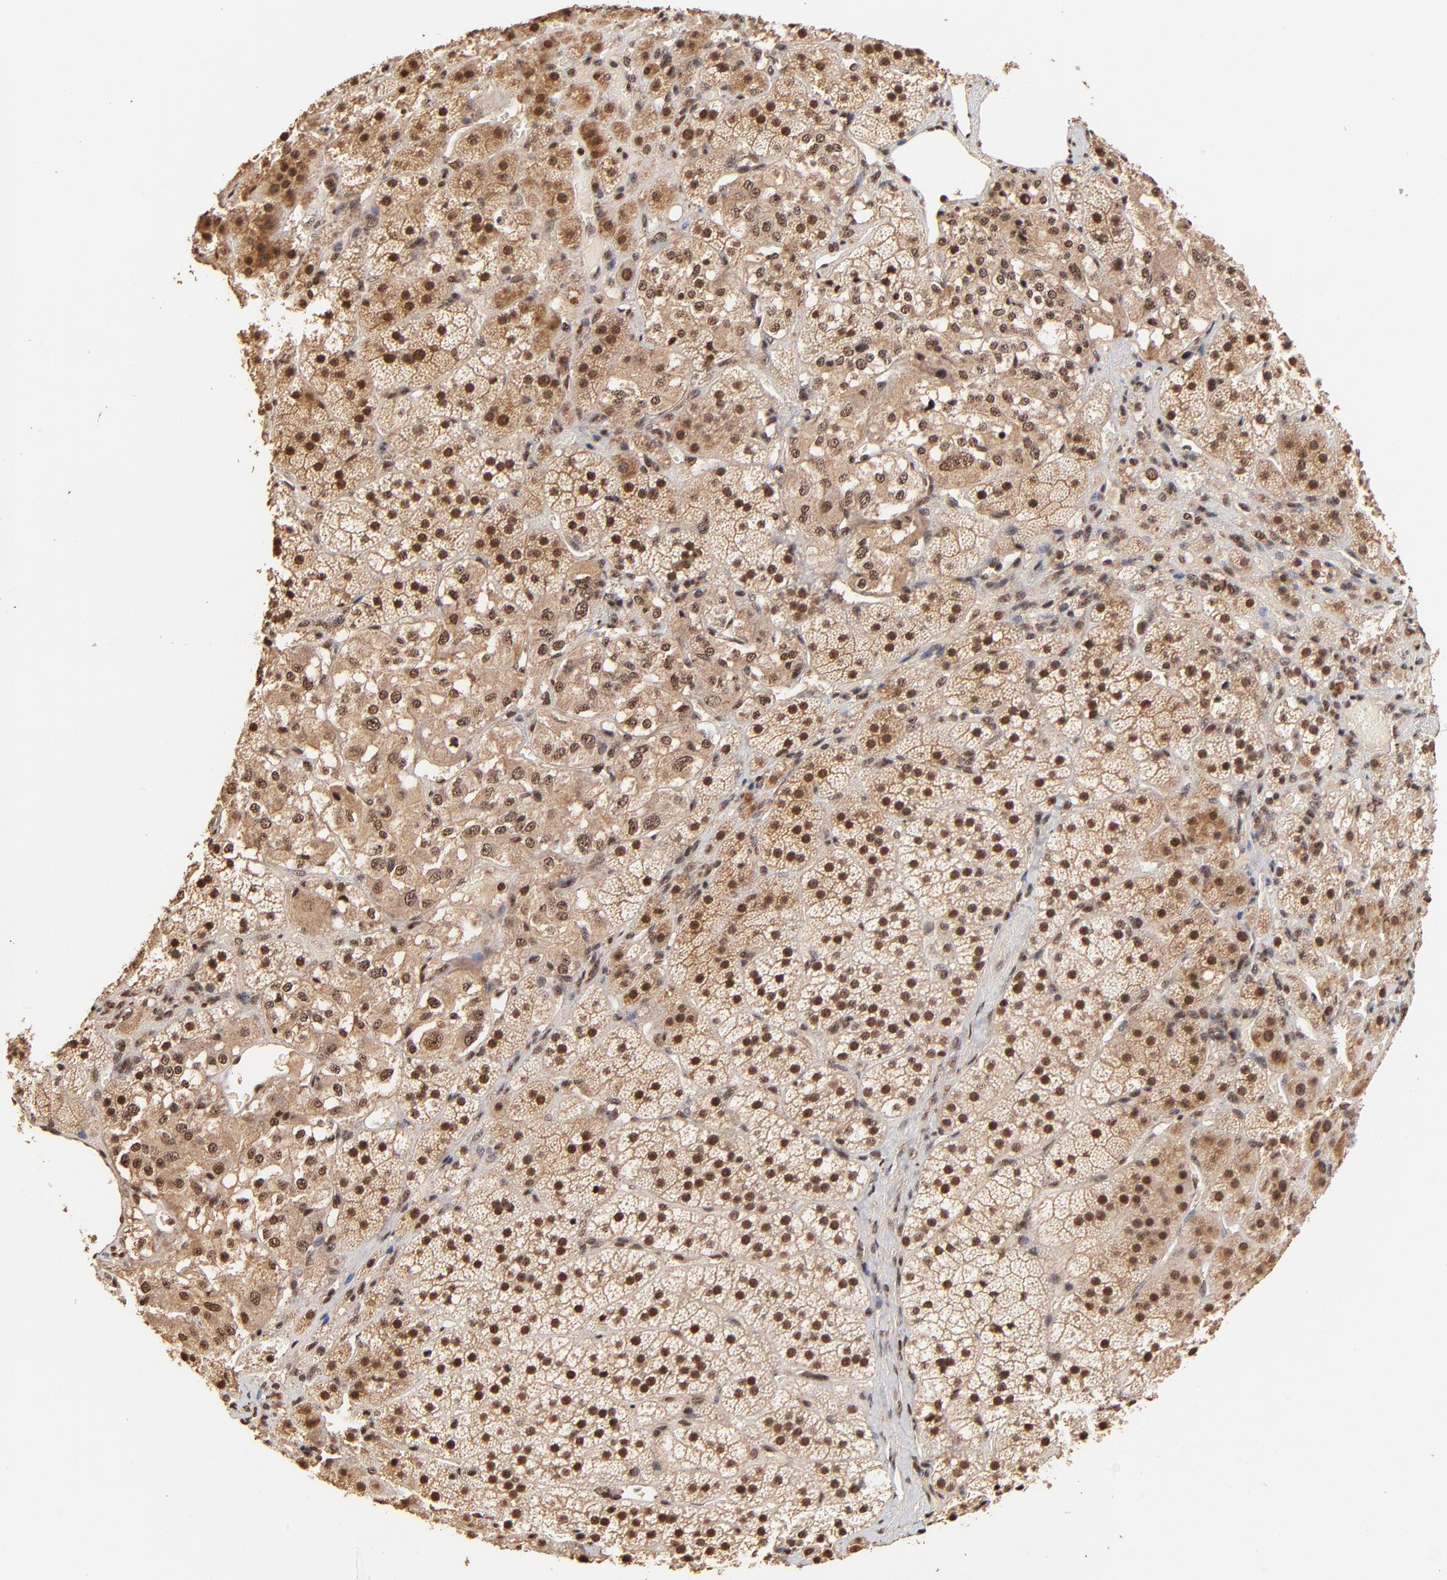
{"staining": {"intensity": "strong", "quantity": ">75%", "location": "cytoplasmic/membranous,nuclear"}, "tissue": "adrenal gland", "cell_type": "Glandular cells", "image_type": "normal", "snomed": [{"axis": "morphology", "description": "Normal tissue, NOS"}, {"axis": "topography", "description": "Adrenal gland"}], "caption": "IHC image of normal adrenal gland: adrenal gland stained using immunohistochemistry (IHC) exhibits high levels of strong protein expression localized specifically in the cytoplasmic/membranous,nuclear of glandular cells, appearing as a cytoplasmic/membranous,nuclear brown color.", "gene": "MED12", "patient": {"sex": "female", "age": 44}}